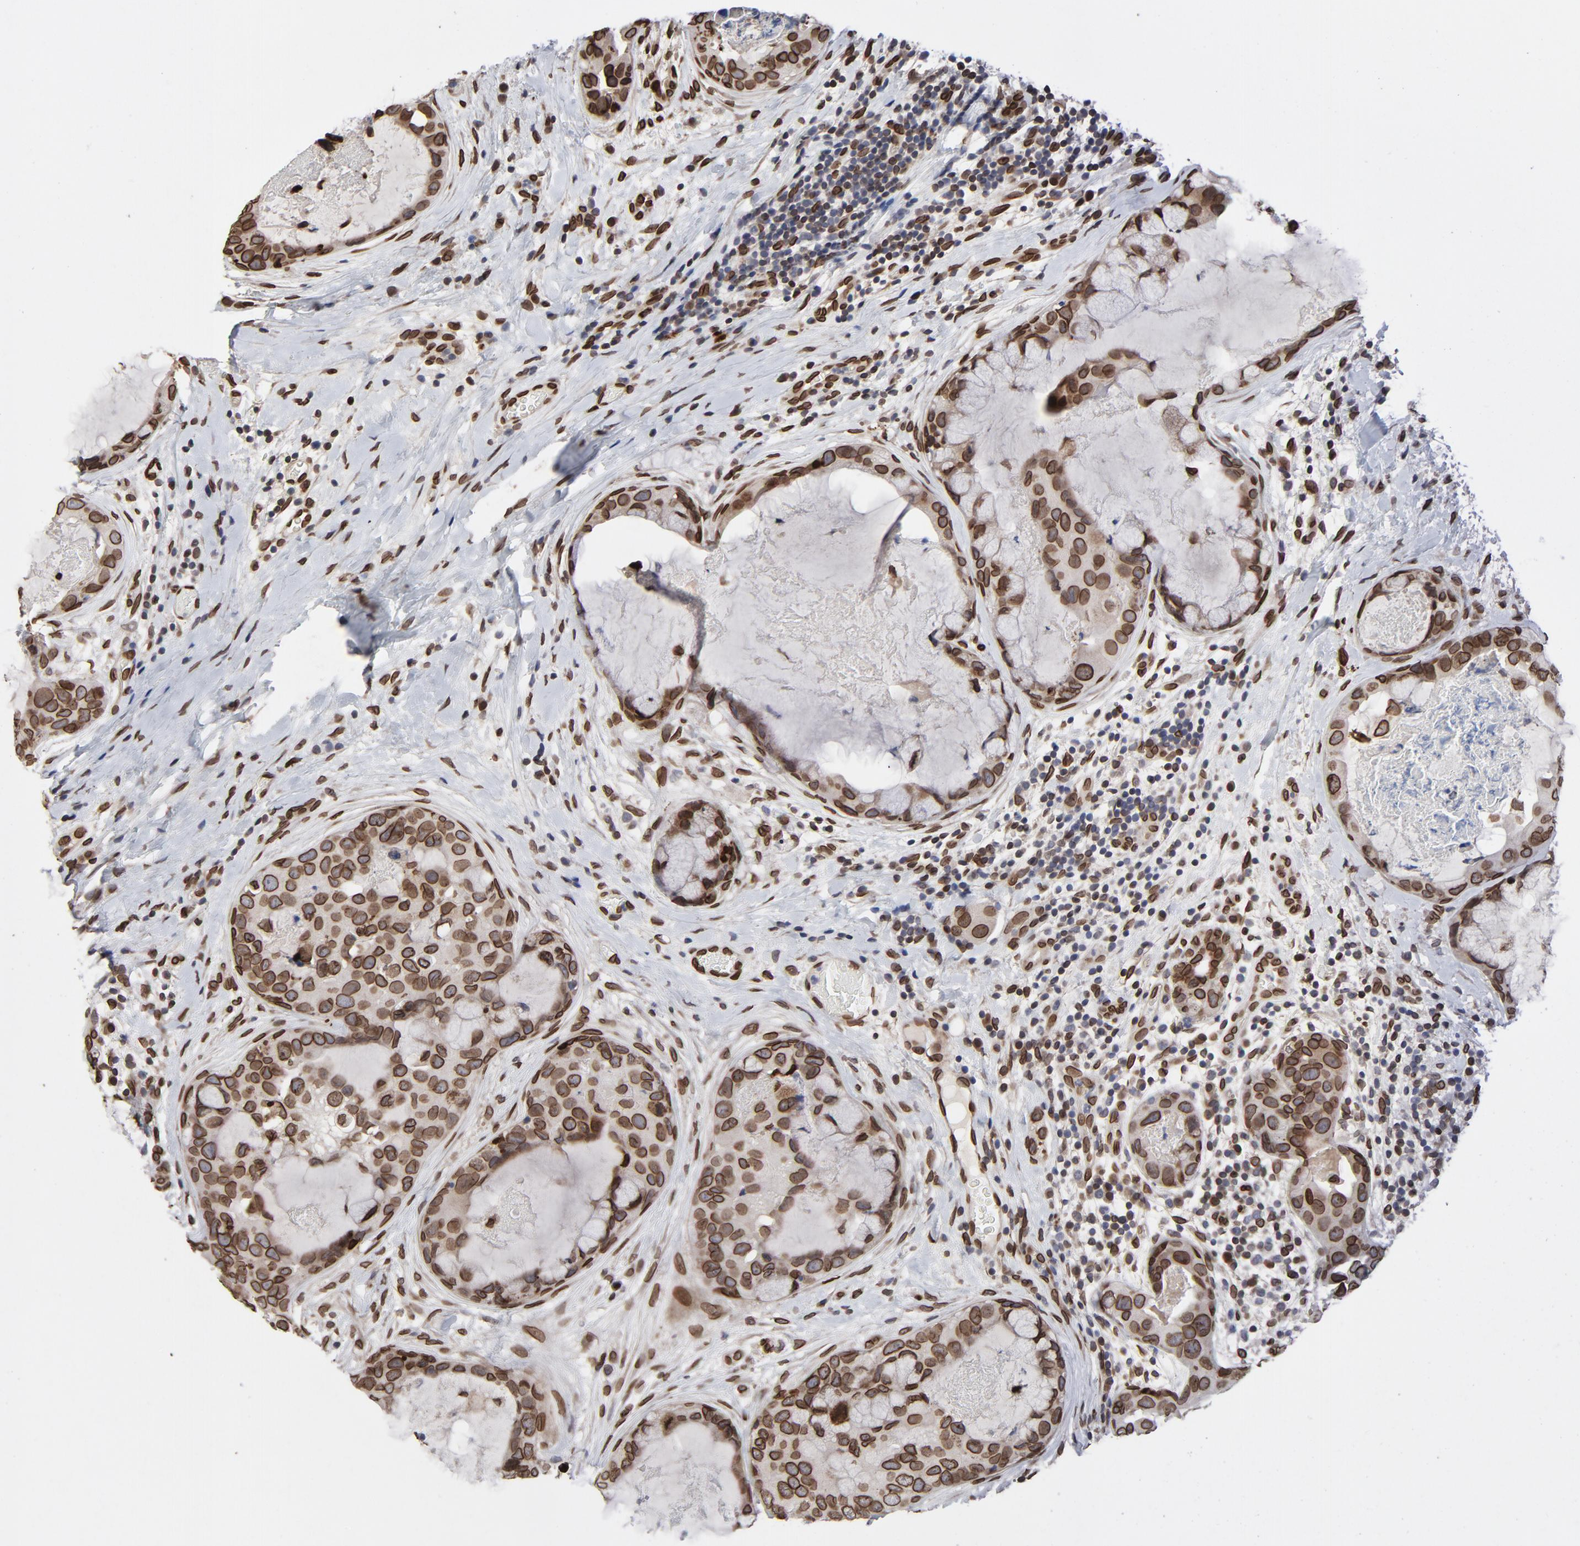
{"staining": {"intensity": "strong", "quantity": ">75%", "location": "cytoplasmic/membranous,nuclear"}, "tissue": "breast cancer", "cell_type": "Tumor cells", "image_type": "cancer", "snomed": [{"axis": "morphology", "description": "Duct carcinoma"}, {"axis": "topography", "description": "Breast"}], "caption": "Breast intraductal carcinoma tissue demonstrates strong cytoplasmic/membranous and nuclear expression in about >75% of tumor cells", "gene": "LMNA", "patient": {"sex": "female", "age": 40}}